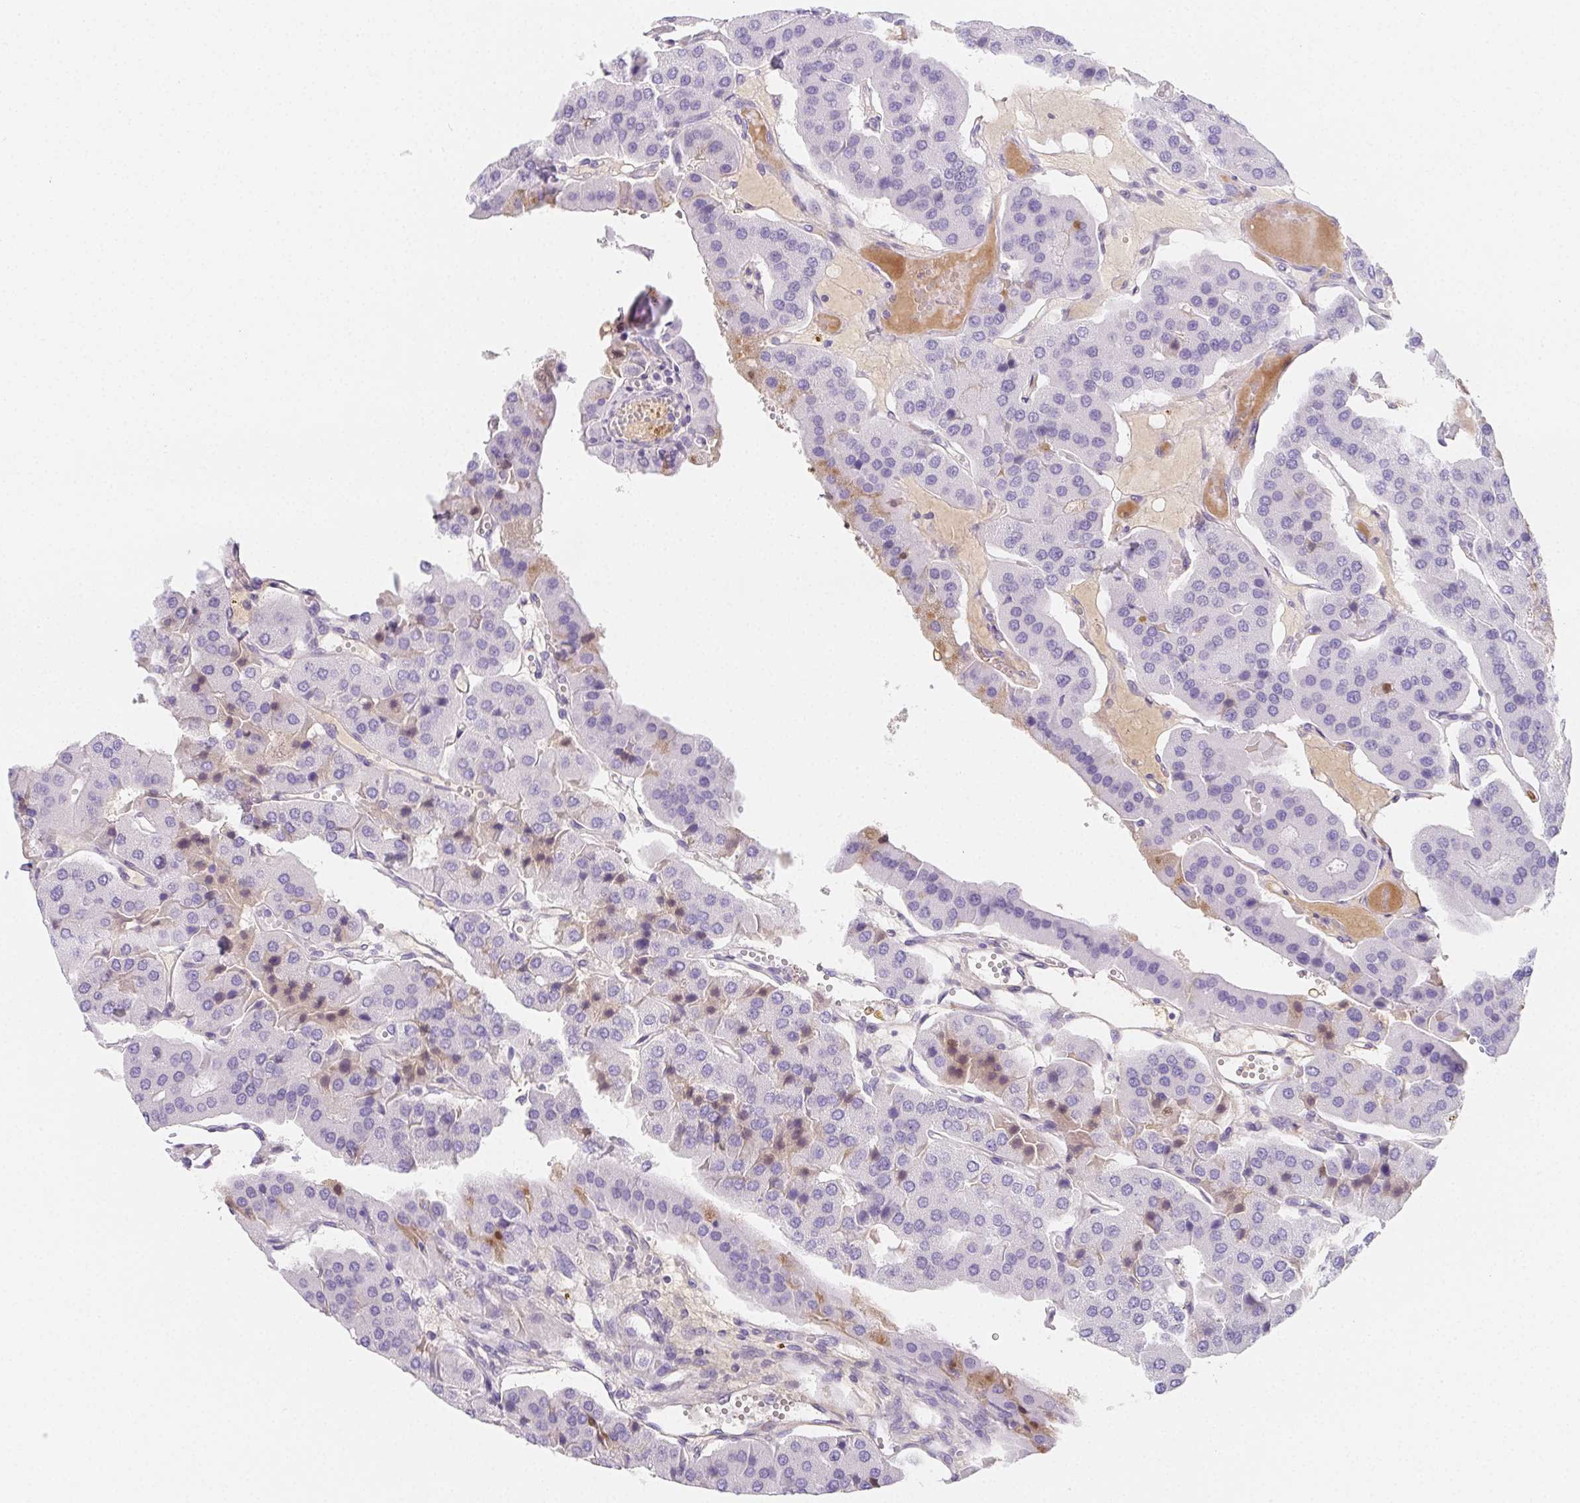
{"staining": {"intensity": "negative", "quantity": "none", "location": "none"}, "tissue": "parathyroid gland", "cell_type": "Glandular cells", "image_type": "normal", "snomed": [{"axis": "morphology", "description": "Normal tissue, NOS"}, {"axis": "morphology", "description": "Adenoma, NOS"}, {"axis": "topography", "description": "Parathyroid gland"}], "caption": "Immunohistochemical staining of normal parathyroid gland demonstrates no significant staining in glandular cells. (Stains: DAB IHC with hematoxylin counter stain, Microscopy: brightfield microscopy at high magnification).", "gene": "ITIH2", "patient": {"sex": "female", "age": 86}}